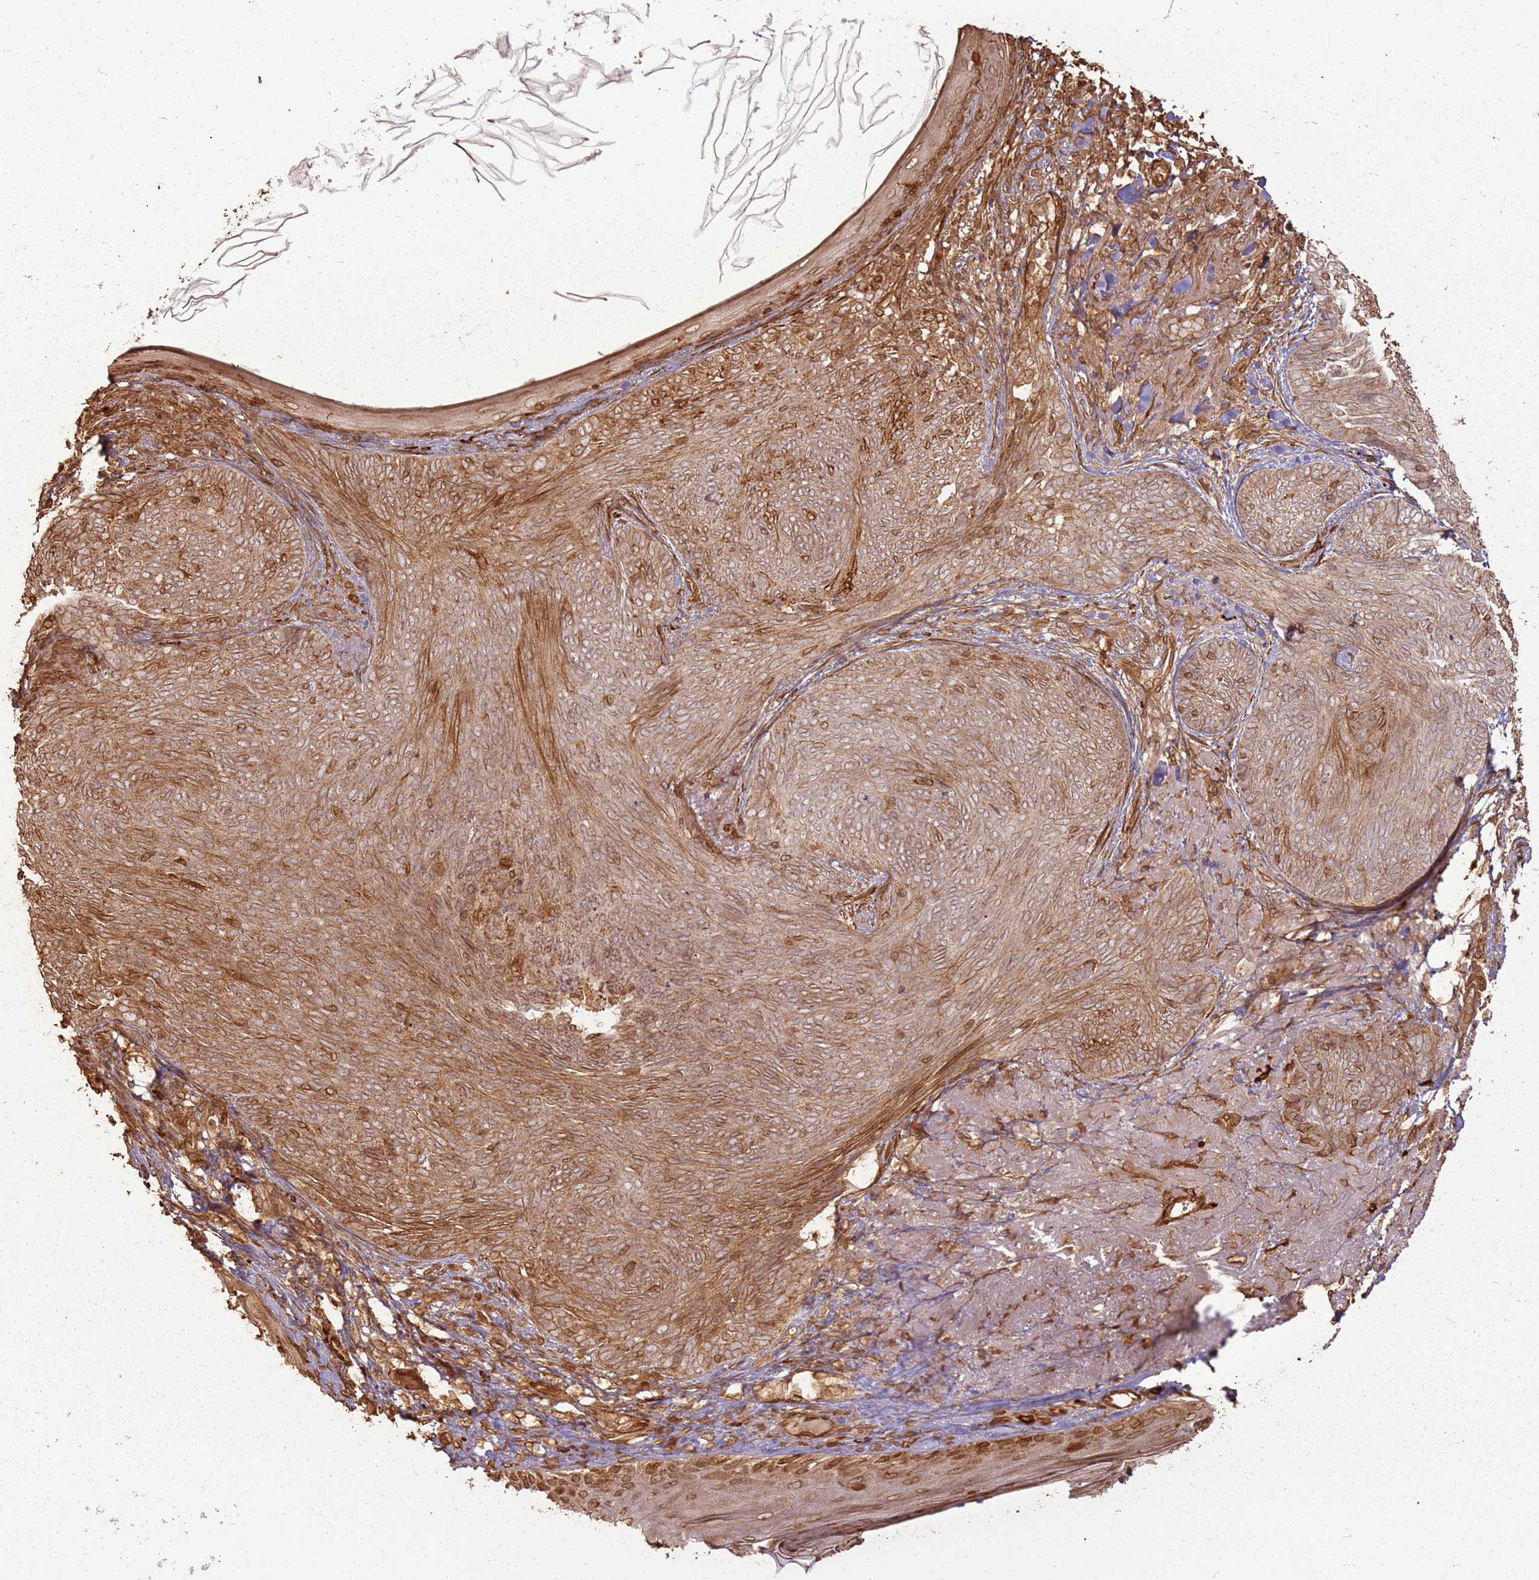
{"staining": {"intensity": "moderate", "quantity": ">75%", "location": "cytoplasmic/membranous"}, "tissue": "skin cancer", "cell_type": "Tumor cells", "image_type": "cancer", "snomed": [{"axis": "morphology", "description": "Basal cell carcinoma"}, {"axis": "topography", "description": "Skin"}], "caption": "Brown immunohistochemical staining in human basal cell carcinoma (skin) displays moderate cytoplasmic/membranous positivity in about >75% of tumor cells.", "gene": "DDX59", "patient": {"sex": "female", "age": 86}}